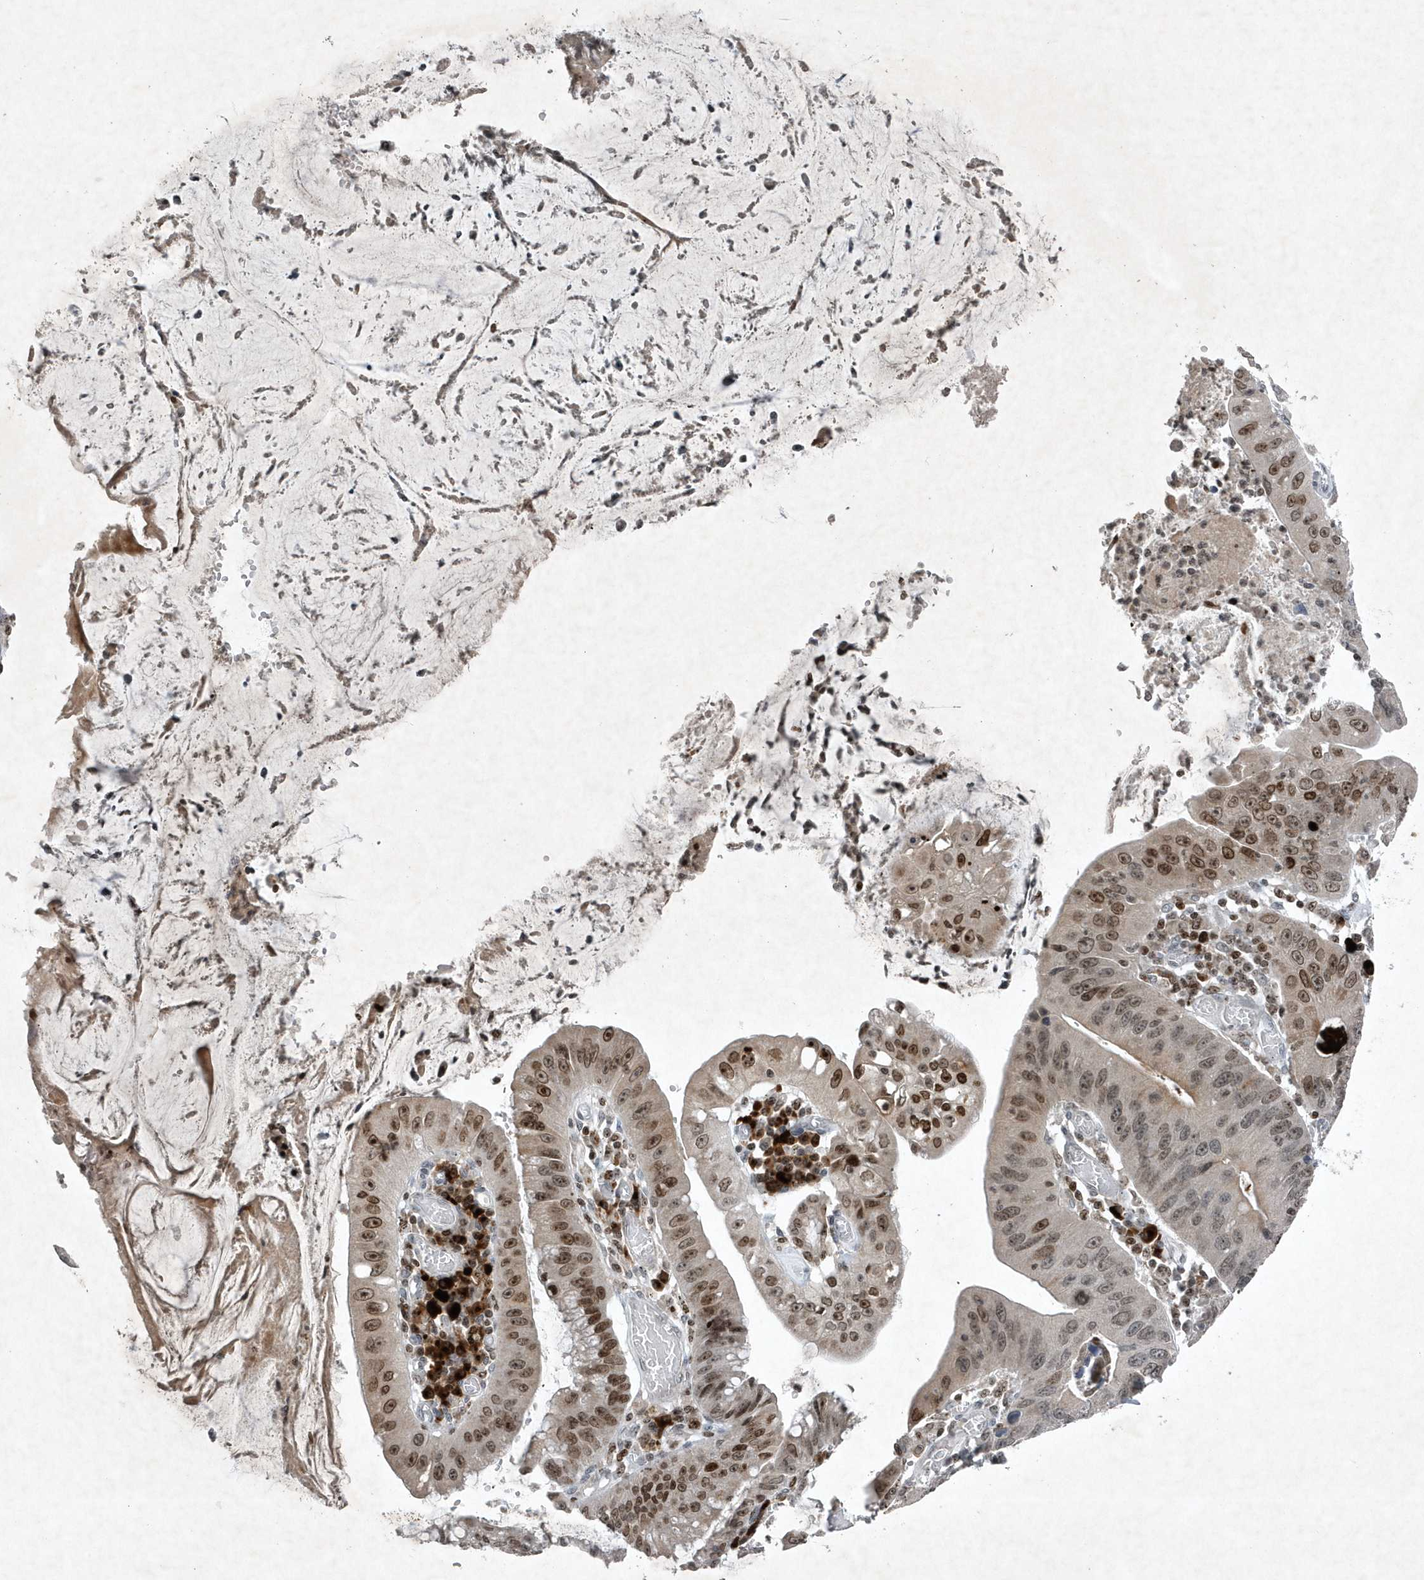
{"staining": {"intensity": "moderate", "quantity": ">75%", "location": "nuclear"}, "tissue": "stomach cancer", "cell_type": "Tumor cells", "image_type": "cancer", "snomed": [{"axis": "morphology", "description": "Adenocarcinoma, NOS"}, {"axis": "topography", "description": "Stomach"}], "caption": "Immunohistochemistry (IHC) (DAB (3,3'-diaminobenzidine)) staining of human stomach adenocarcinoma reveals moderate nuclear protein expression in approximately >75% of tumor cells.", "gene": "QTRT2", "patient": {"sex": "male", "age": 59}}